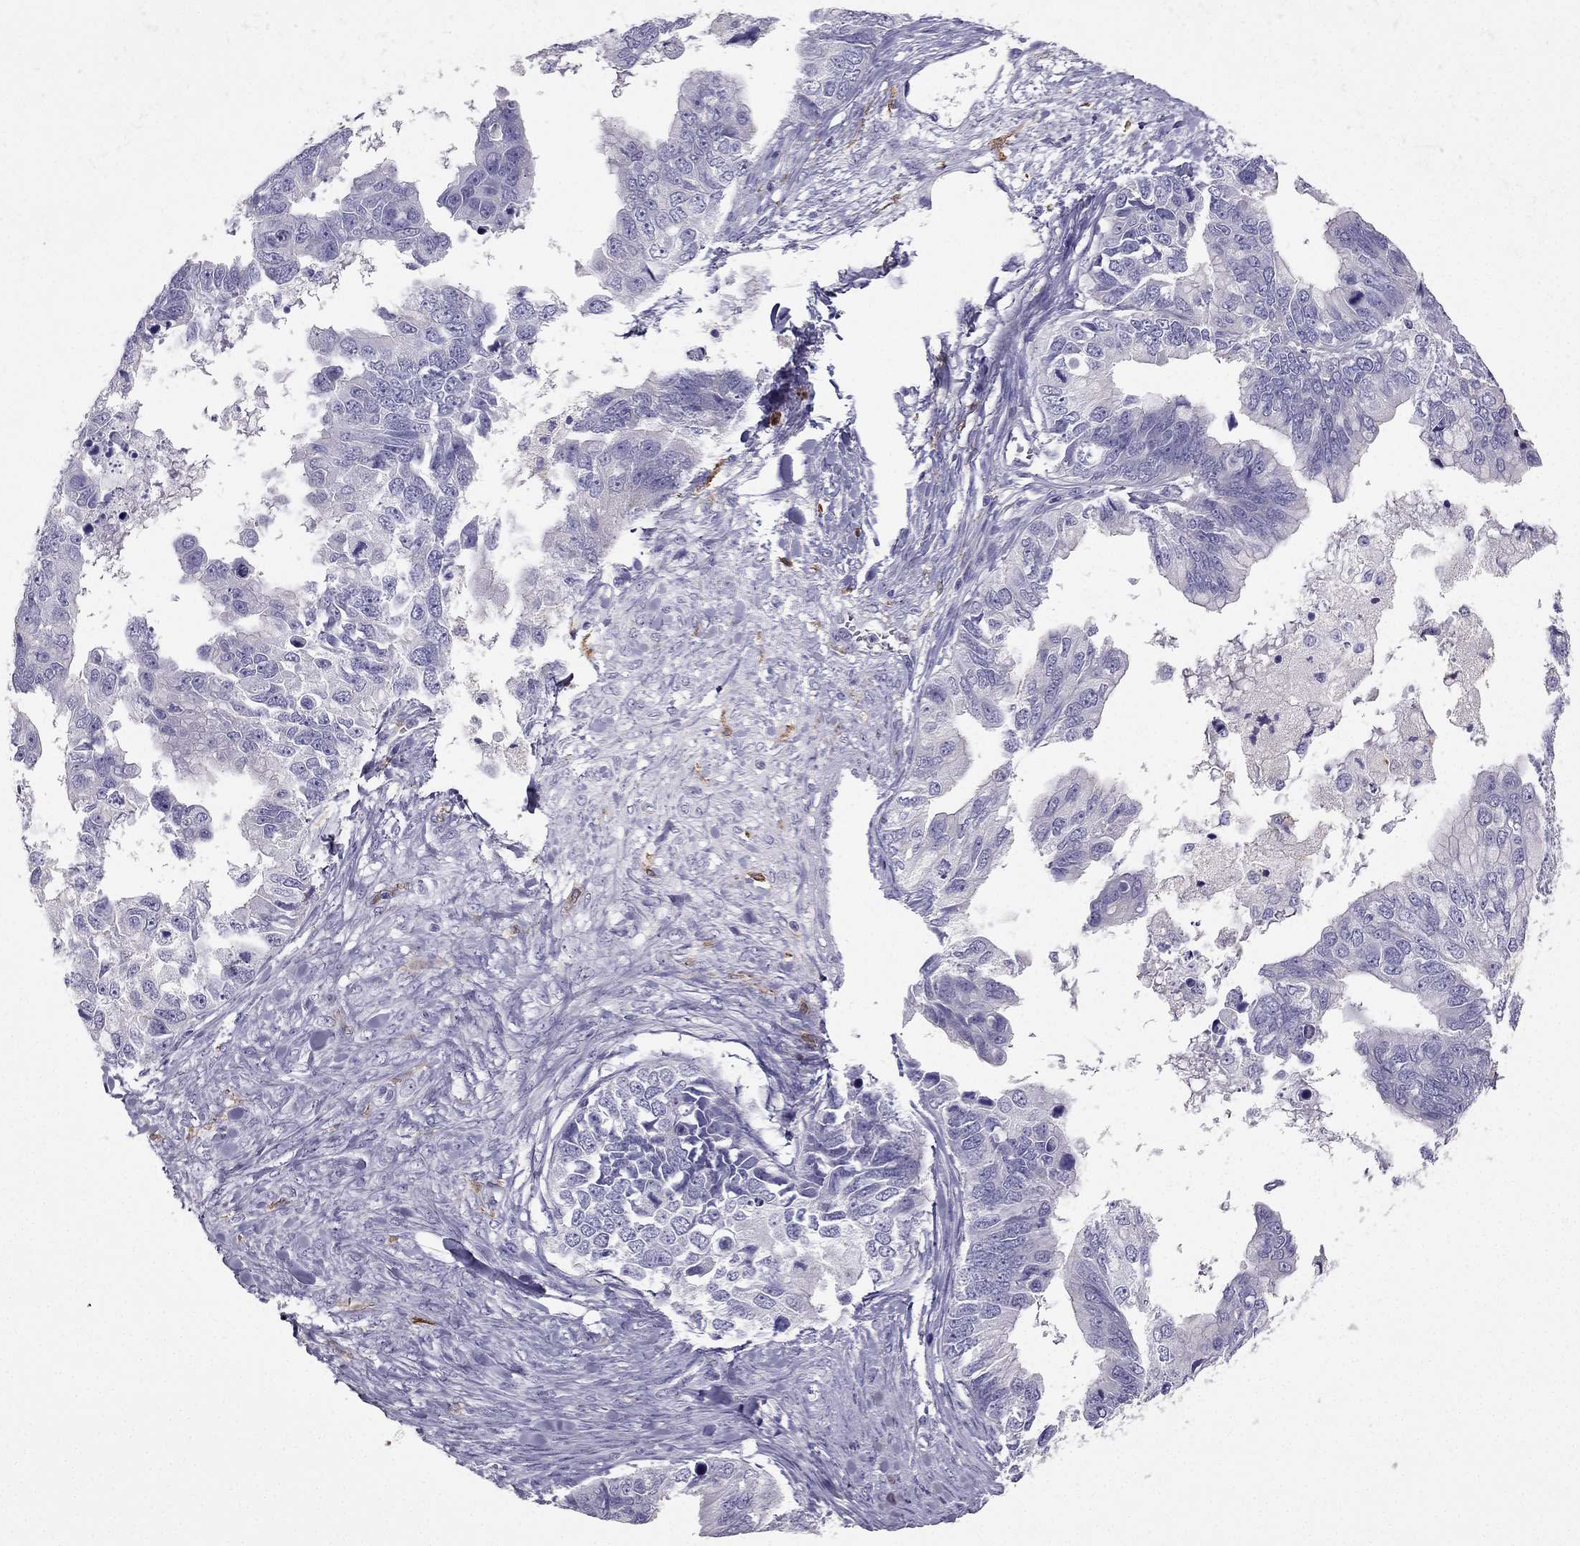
{"staining": {"intensity": "negative", "quantity": "none", "location": "none"}, "tissue": "ovarian cancer", "cell_type": "Tumor cells", "image_type": "cancer", "snomed": [{"axis": "morphology", "description": "Cystadenocarcinoma, mucinous, NOS"}, {"axis": "topography", "description": "Ovary"}], "caption": "Mucinous cystadenocarcinoma (ovarian) was stained to show a protein in brown. There is no significant positivity in tumor cells.", "gene": "LMTK3", "patient": {"sex": "female", "age": 76}}